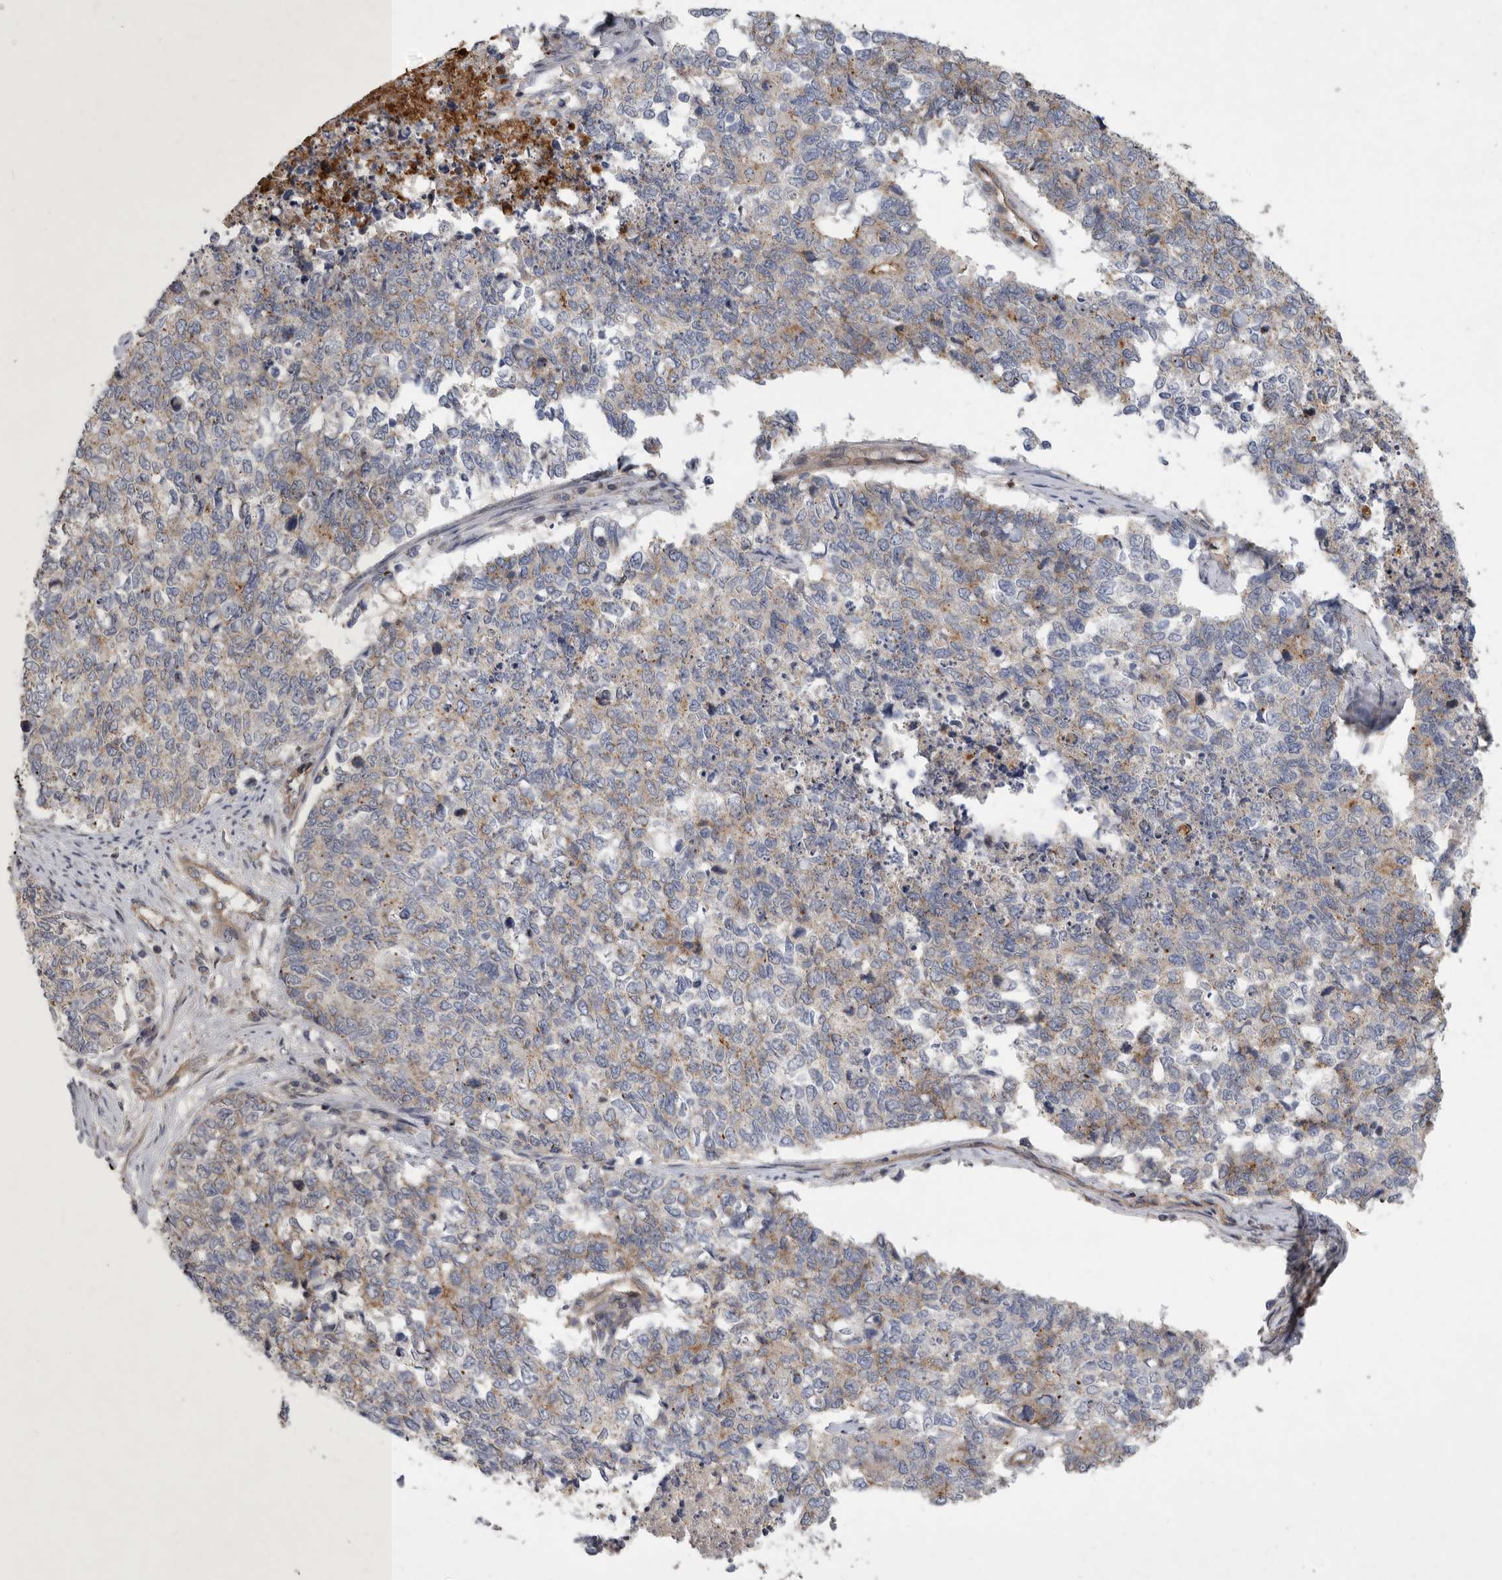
{"staining": {"intensity": "weak", "quantity": "<25%", "location": "cytoplasmic/membranous"}, "tissue": "cervical cancer", "cell_type": "Tumor cells", "image_type": "cancer", "snomed": [{"axis": "morphology", "description": "Squamous cell carcinoma, NOS"}, {"axis": "topography", "description": "Cervix"}], "caption": "An IHC image of squamous cell carcinoma (cervical) is shown. There is no staining in tumor cells of squamous cell carcinoma (cervical).", "gene": "MLPH", "patient": {"sex": "female", "age": 63}}